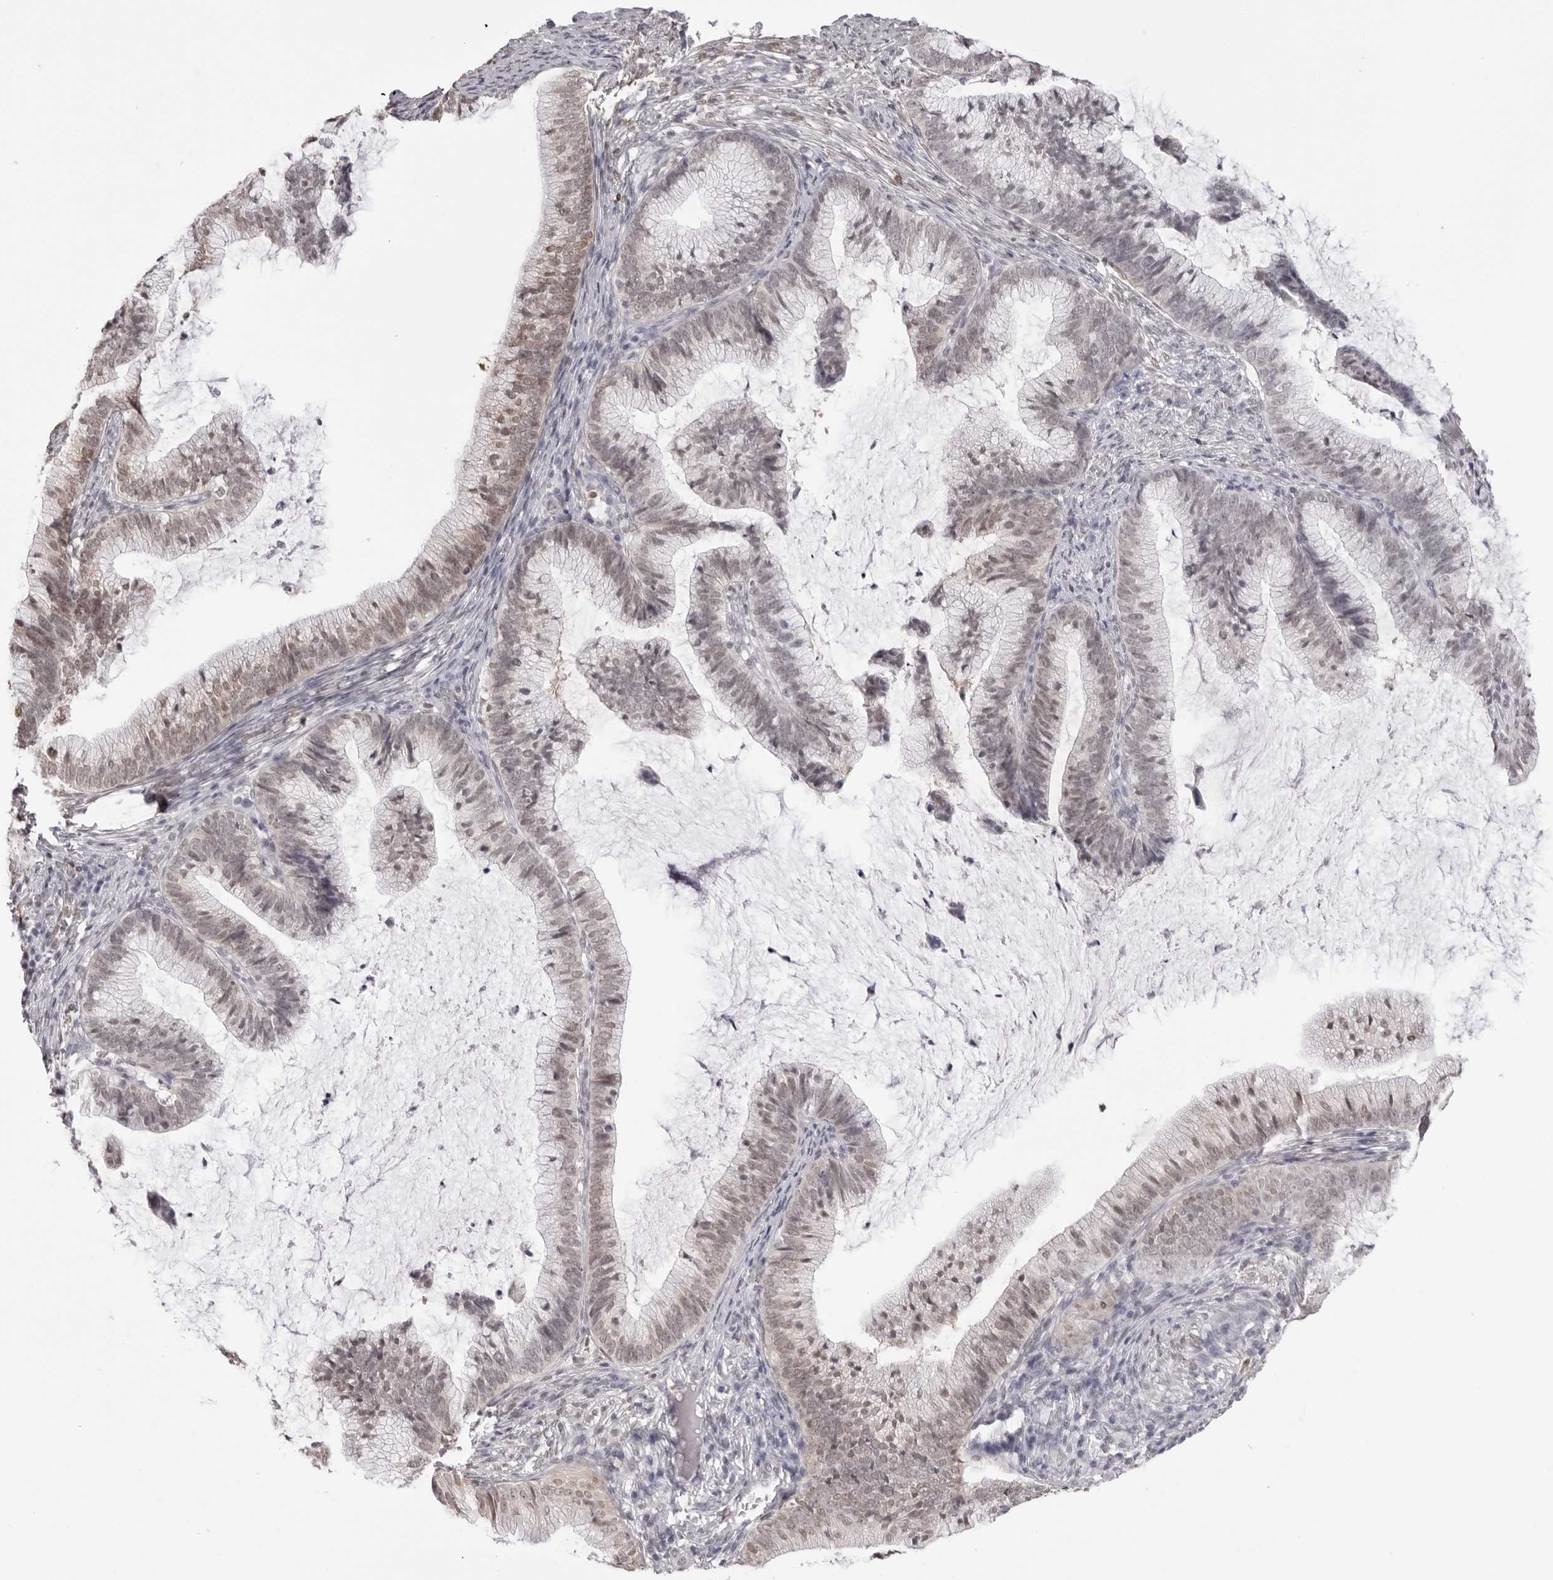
{"staining": {"intensity": "weak", "quantity": "25%-75%", "location": "nuclear"}, "tissue": "cervical cancer", "cell_type": "Tumor cells", "image_type": "cancer", "snomed": [{"axis": "morphology", "description": "Adenocarcinoma, NOS"}, {"axis": "topography", "description": "Cervix"}], "caption": "Cervical cancer tissue demonstrates weak nuclear staining in about 25%-75% of tumor cells, visualized by immunohistochemistry.", "gene": "HSPA4", "patient": {"sex": "female", "age": 36}}